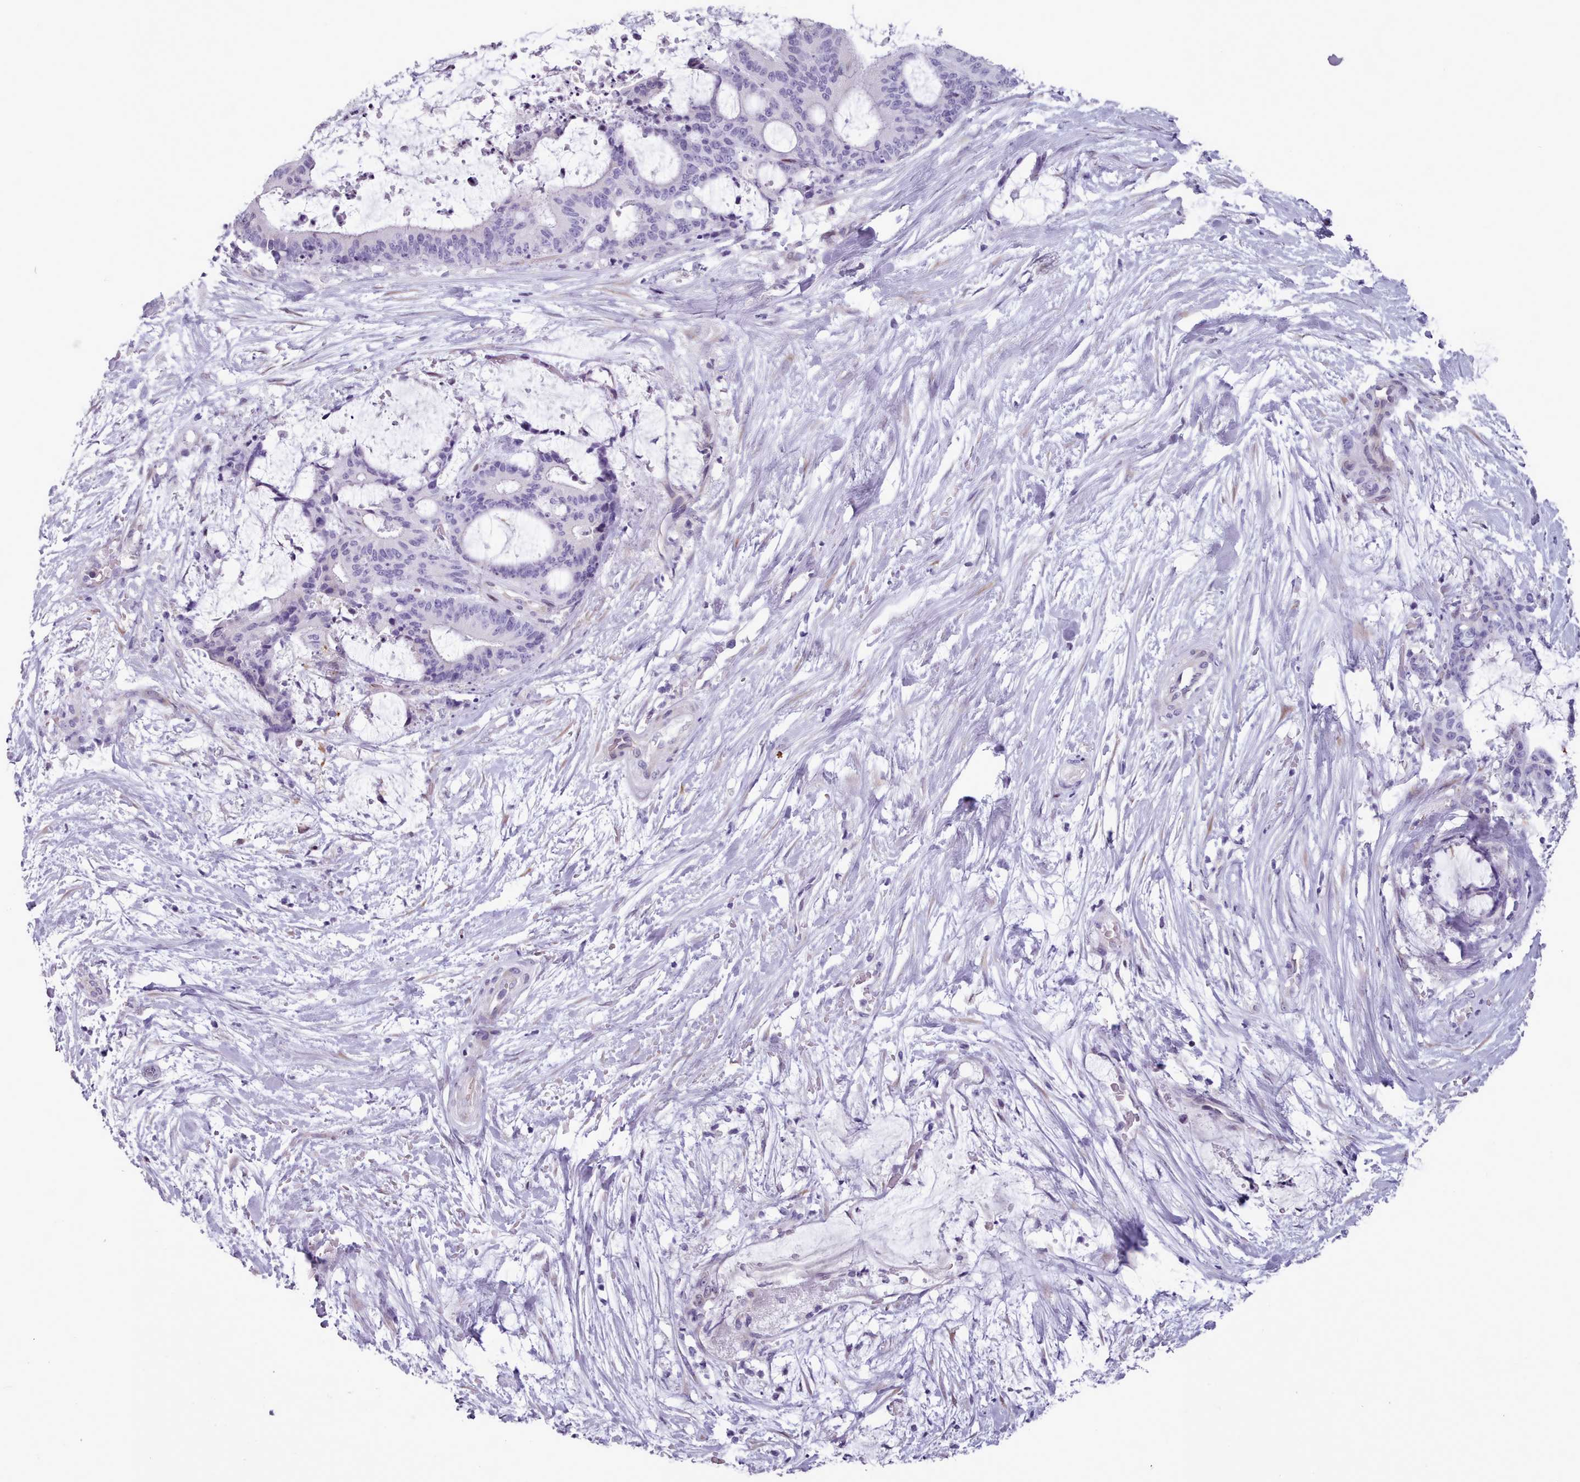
{"staining": {"intensity": "negative", "quantity": "none", "location": "none"}, "tissue": "liver cancer", "cell_type": "Tumor cells", "image_type": "cancer", "snomed": [{"axis": "morphology", "description": "Normal tissue, NOS"}, {"axis": "morphology", "description": "Cholangiocarcinoma"}, {"axis": "topography", "description": "Liver"}, {"axis": "topography", "description": "Peripheral nerve tissue"}], "caption": "Human cholangiocarcinoma (liver) stained for a protein using immunohistochemistry (IHC) reveals no positivity in tumor cells.", "gene": "KCNT2", "patient": {"sex": "female", "age": 73}}